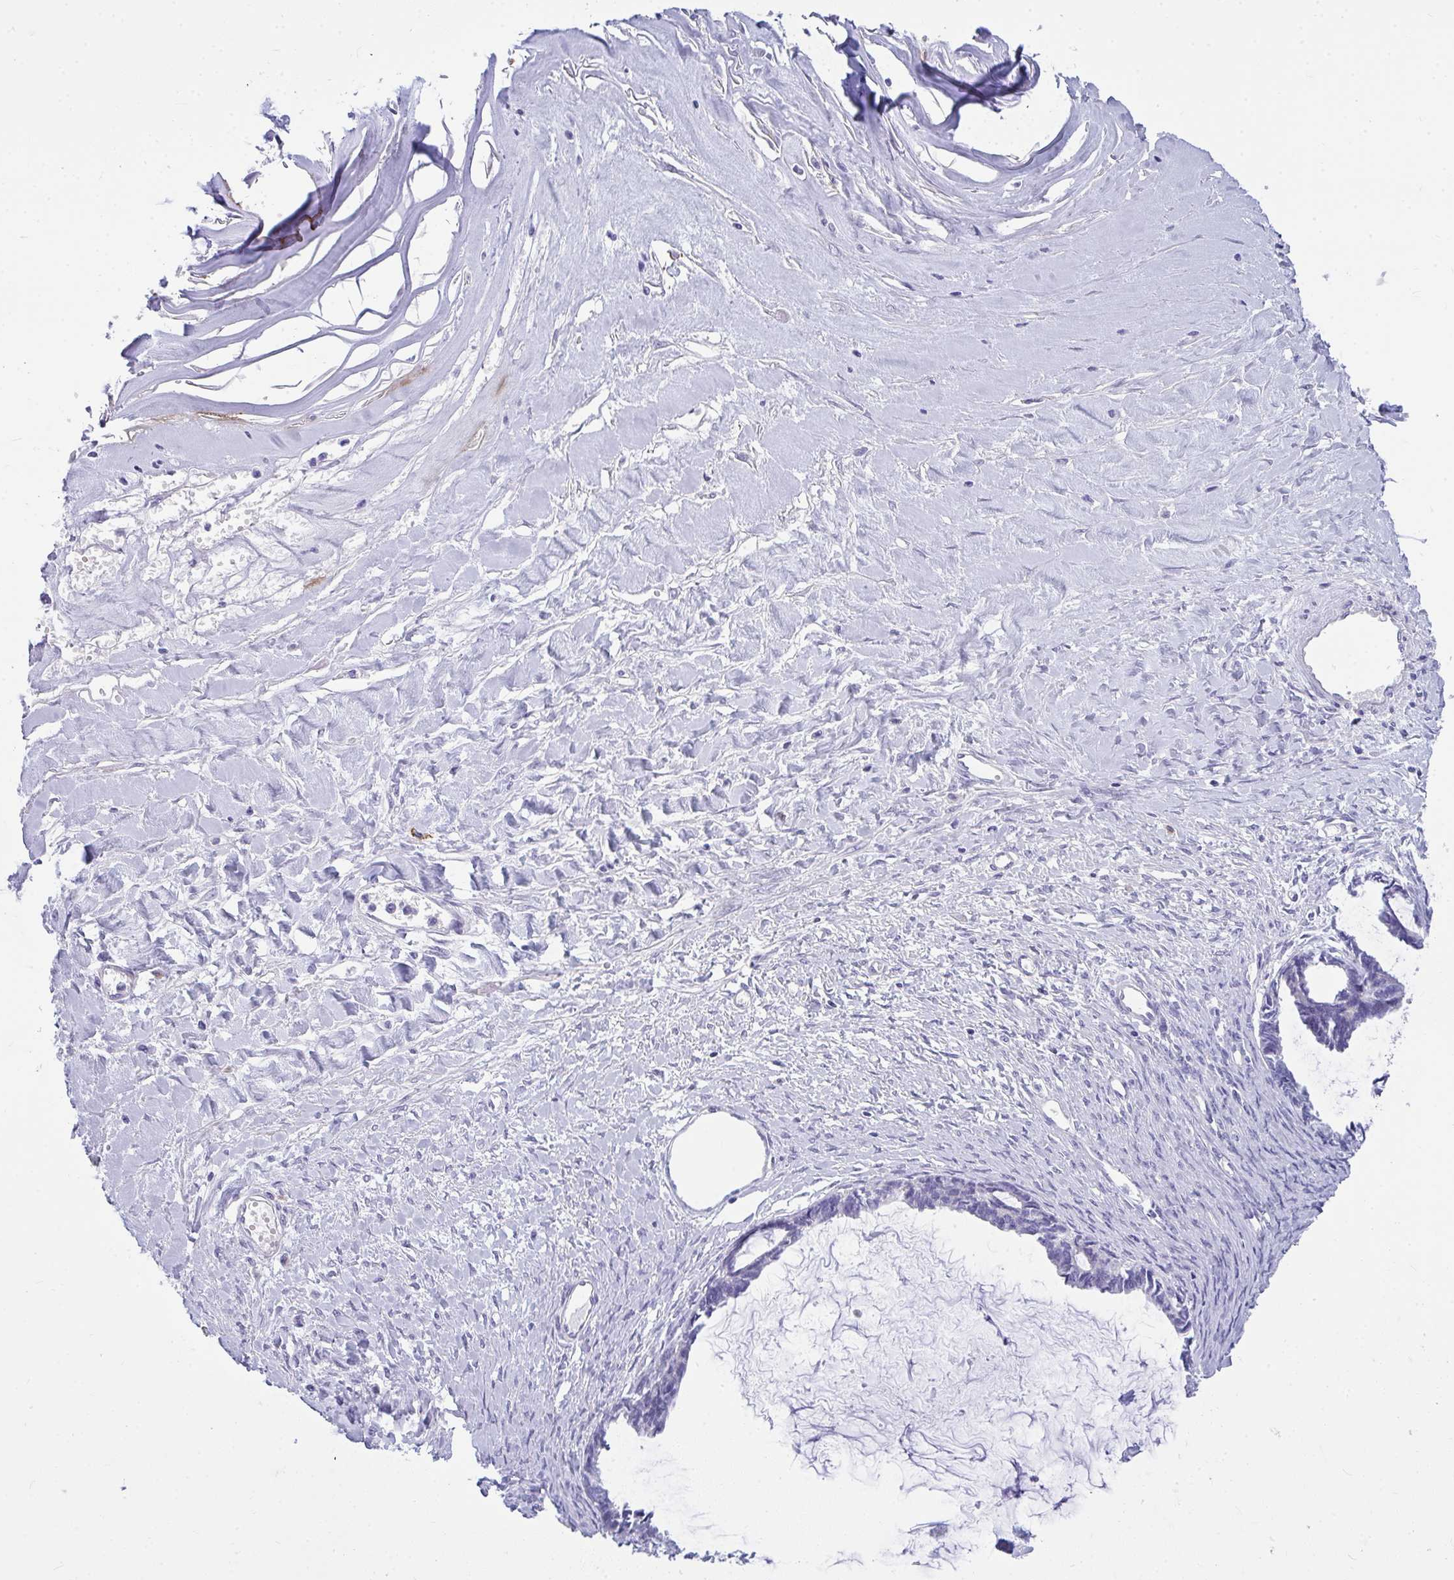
{"staining": {"intensity": "negative", "quantity": "none", "location": "none"}, "tissue": "ovarian cancer", "cell_type": "Tumor cells", "image_type": "cancer", "snomed": [{"axis": "morphology", "description": "Cystadenocarcinoma, mucinous, NOS"}, {"axis": "topography", "description": "Ovary"}], "caption": "Immunohistochemistry micrograph of neoplastic tissue: human ovarian cancer (mucinous cystadenocarcinoma) stained with DAB (3,3'-diaminobenzidine) exhibits no significant protein expression in tumor cells.", "gene": "TSBP1", "patient": {"sex": "female", "age": 61}}